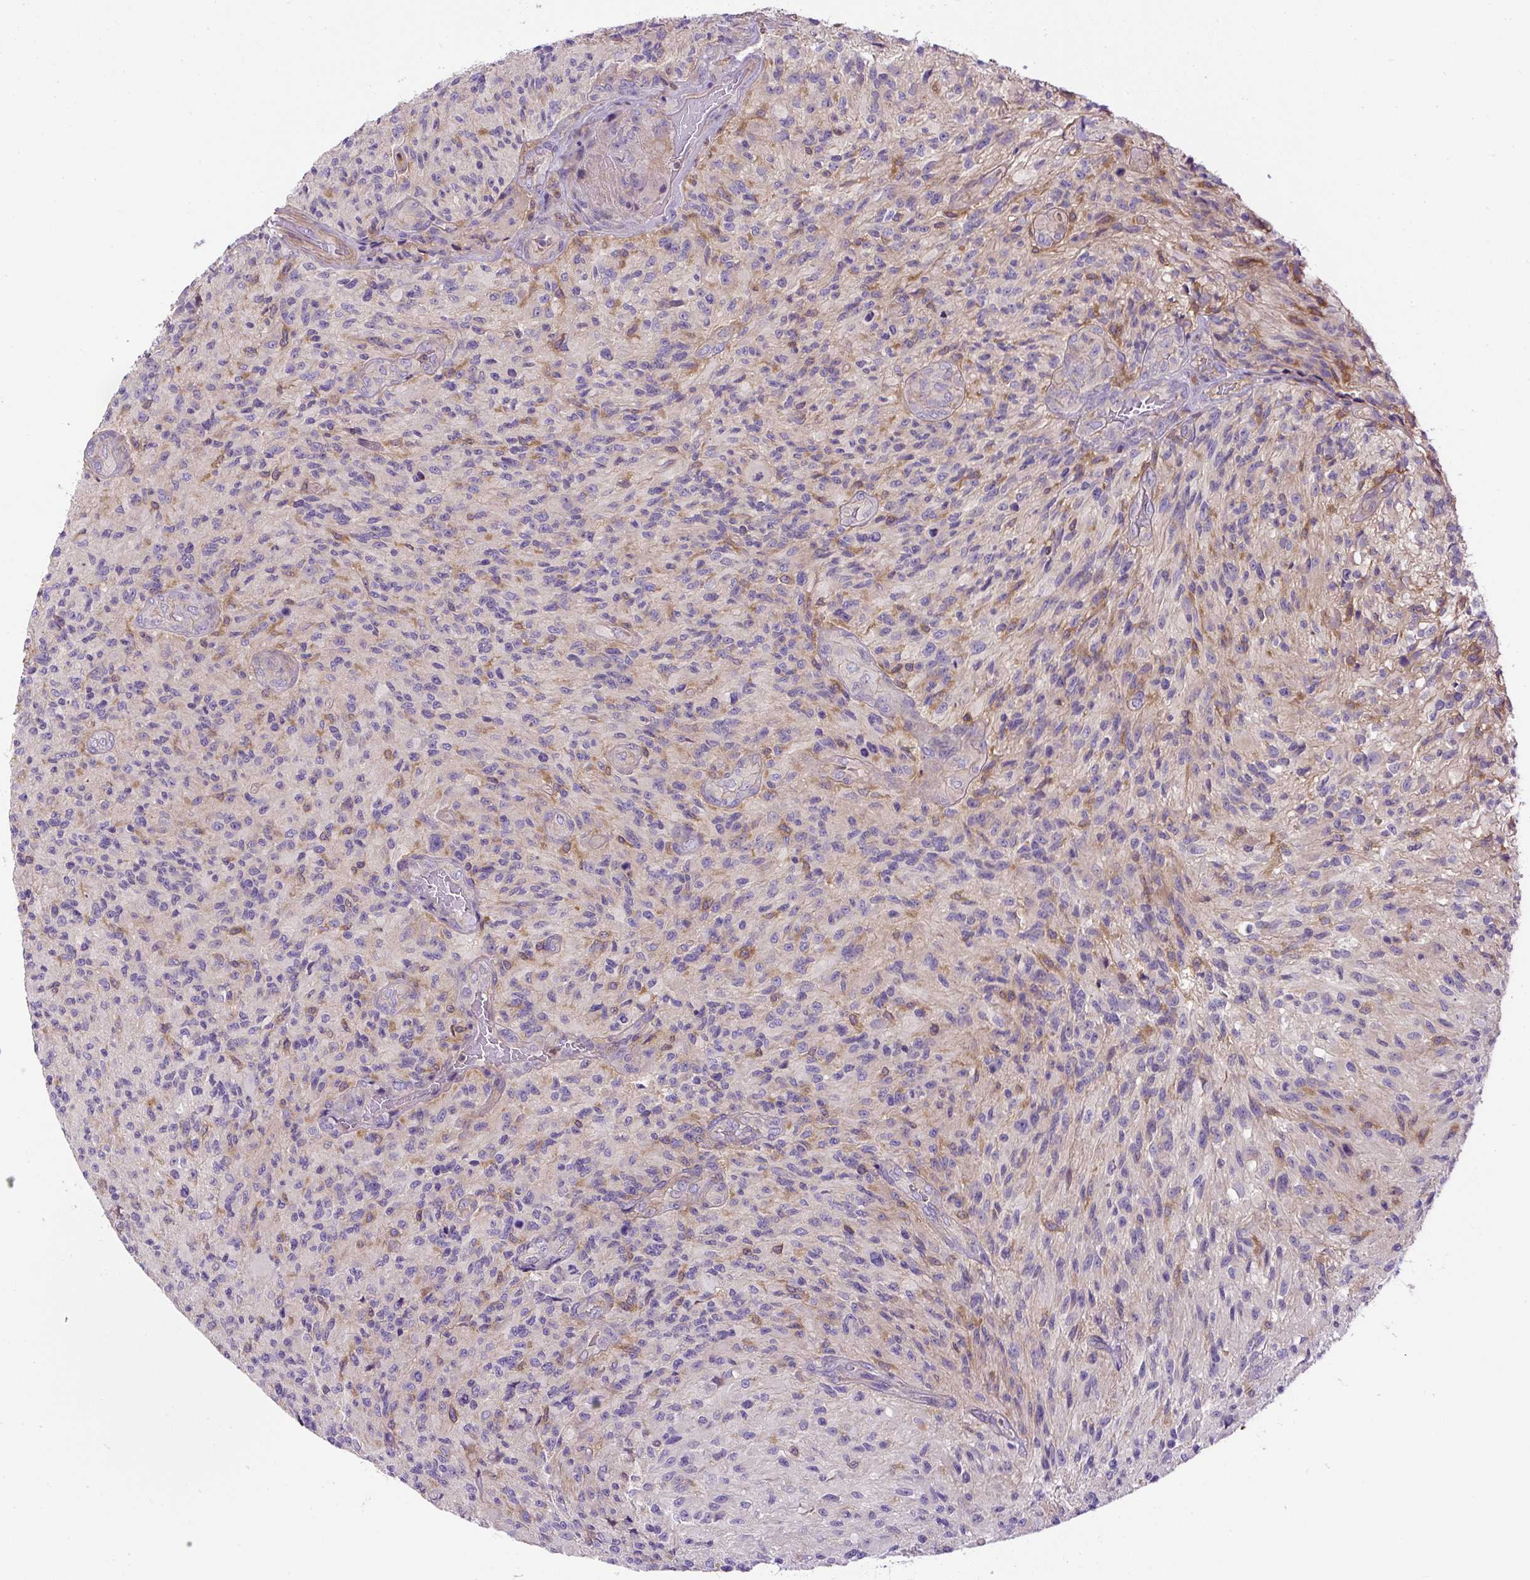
{"staining": {"intensity": "negative", "quantity": "none", "location": "none"}, "tissue": "glioma", "cell_type": "Tumor cells", "image_type": "cancer", "snomed": [{"axis": "morphology", "description": "Normal tissue, NOS"}, {"axis": "morphology", "description": "Glioma, malignant, High grade"}, {"axis": "topography", "description": "Cerebral cortex"}], "caption": "Glioma was stained to show a protein in brown. There is no significant expression in tumor cells. (Brightfield microscopy of DAB (3,3'-diaminobenzidine) IHC at high magnification).", "gene": "CCDC28A", "patient": {"sex": "male", "age": 56}}